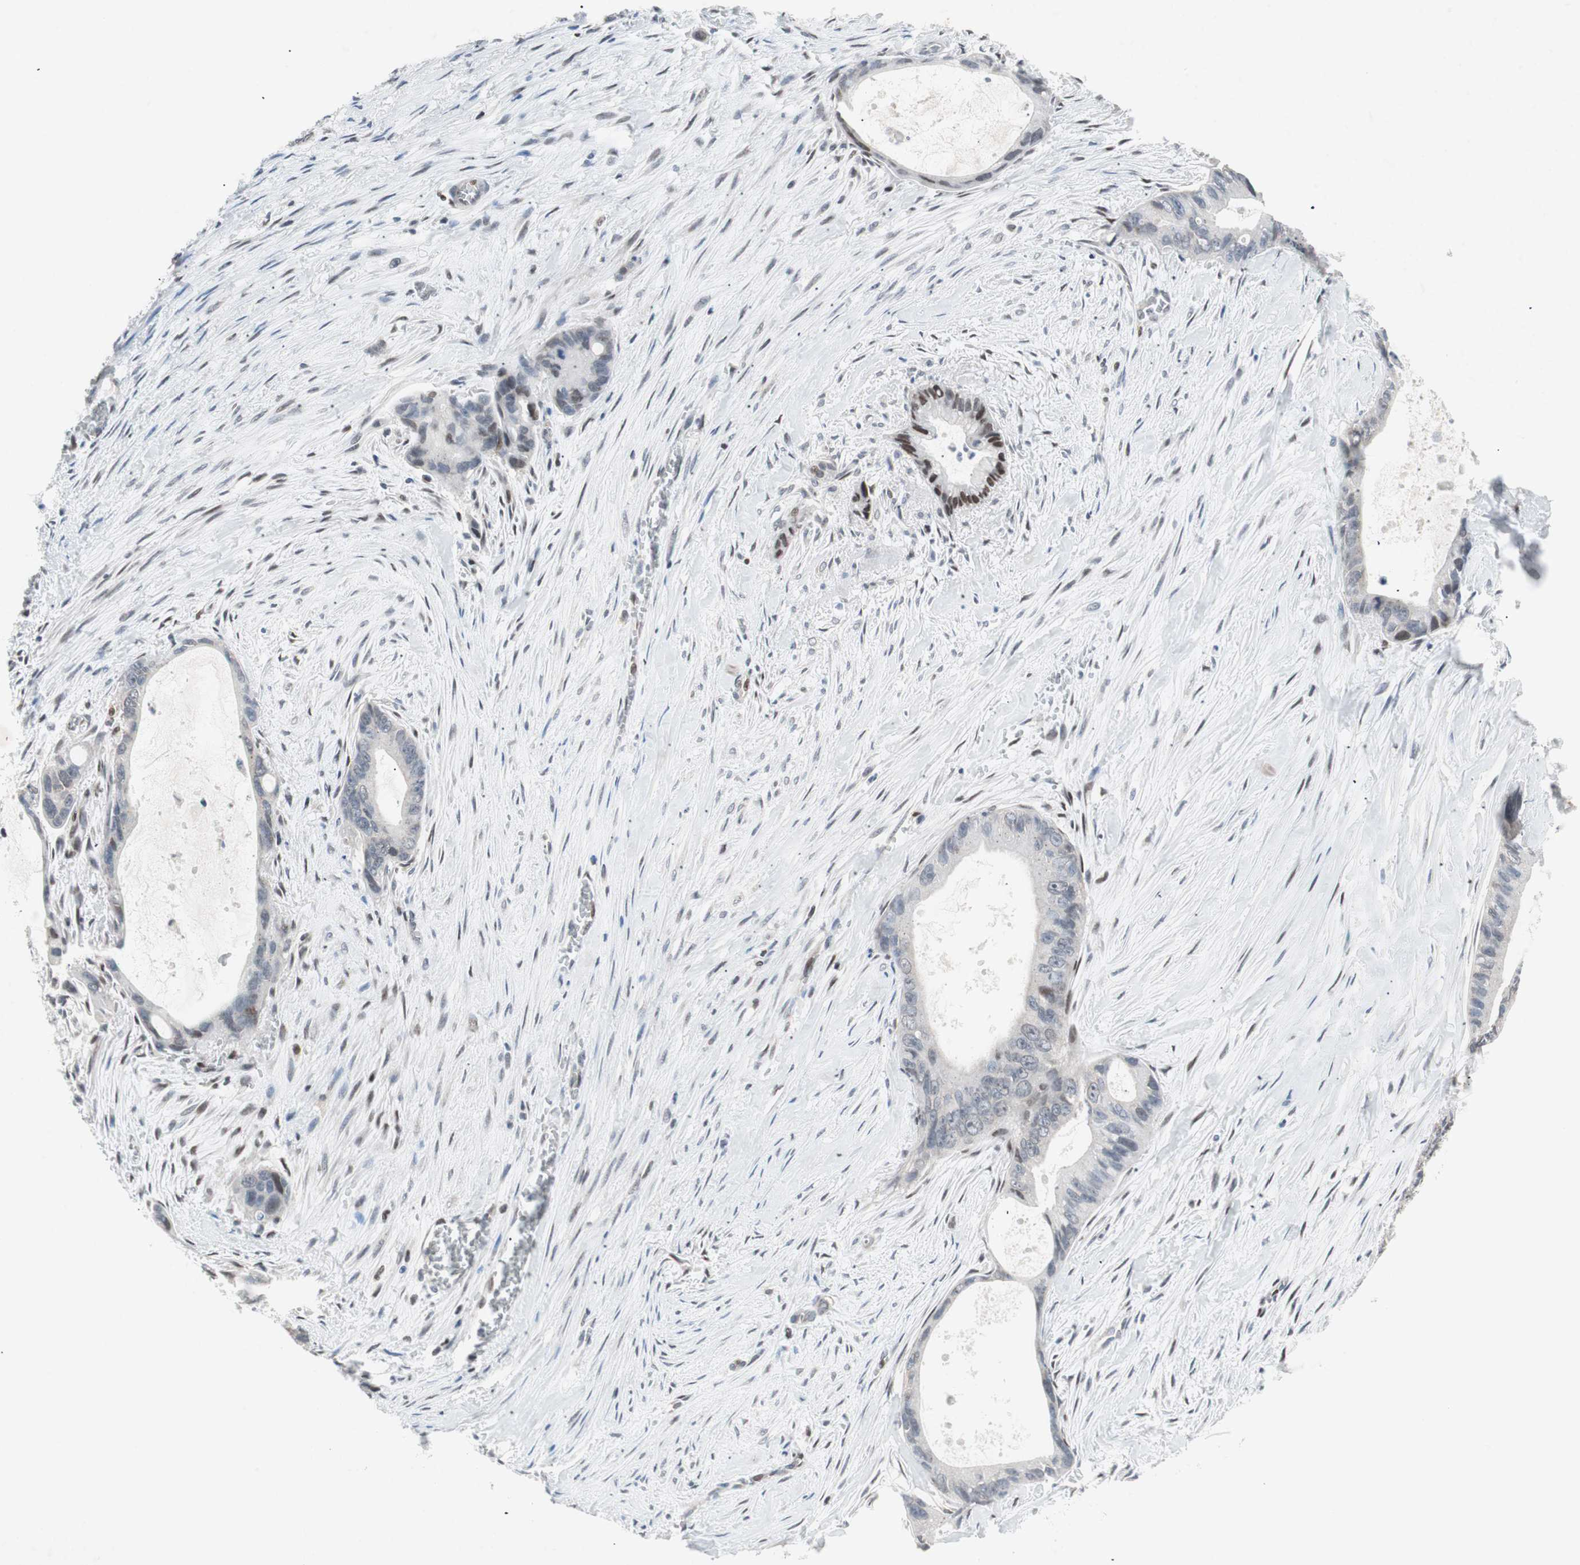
{"staining": {"intensity": "moderate", "quantity": "25%-75%", "location": "nuclear"}, "tissue": "liver cancer", "cell_type": "Tumor cells", "image_type": "cancer", "snomed": [{"axis": "morphology", "description": "Cholangiocarcinoma"}, {"axis": "topography", "description": "Liver"}], "caption": "Cholangiocarcinoma (liver) stained with DAB immunohistochemistry (IHC) shows medium levels of moderate nuclear staining in approximately 25%-75% of tumor cells.", "gene": "POLH", "patient": {"sex": "female", "age": 55}}